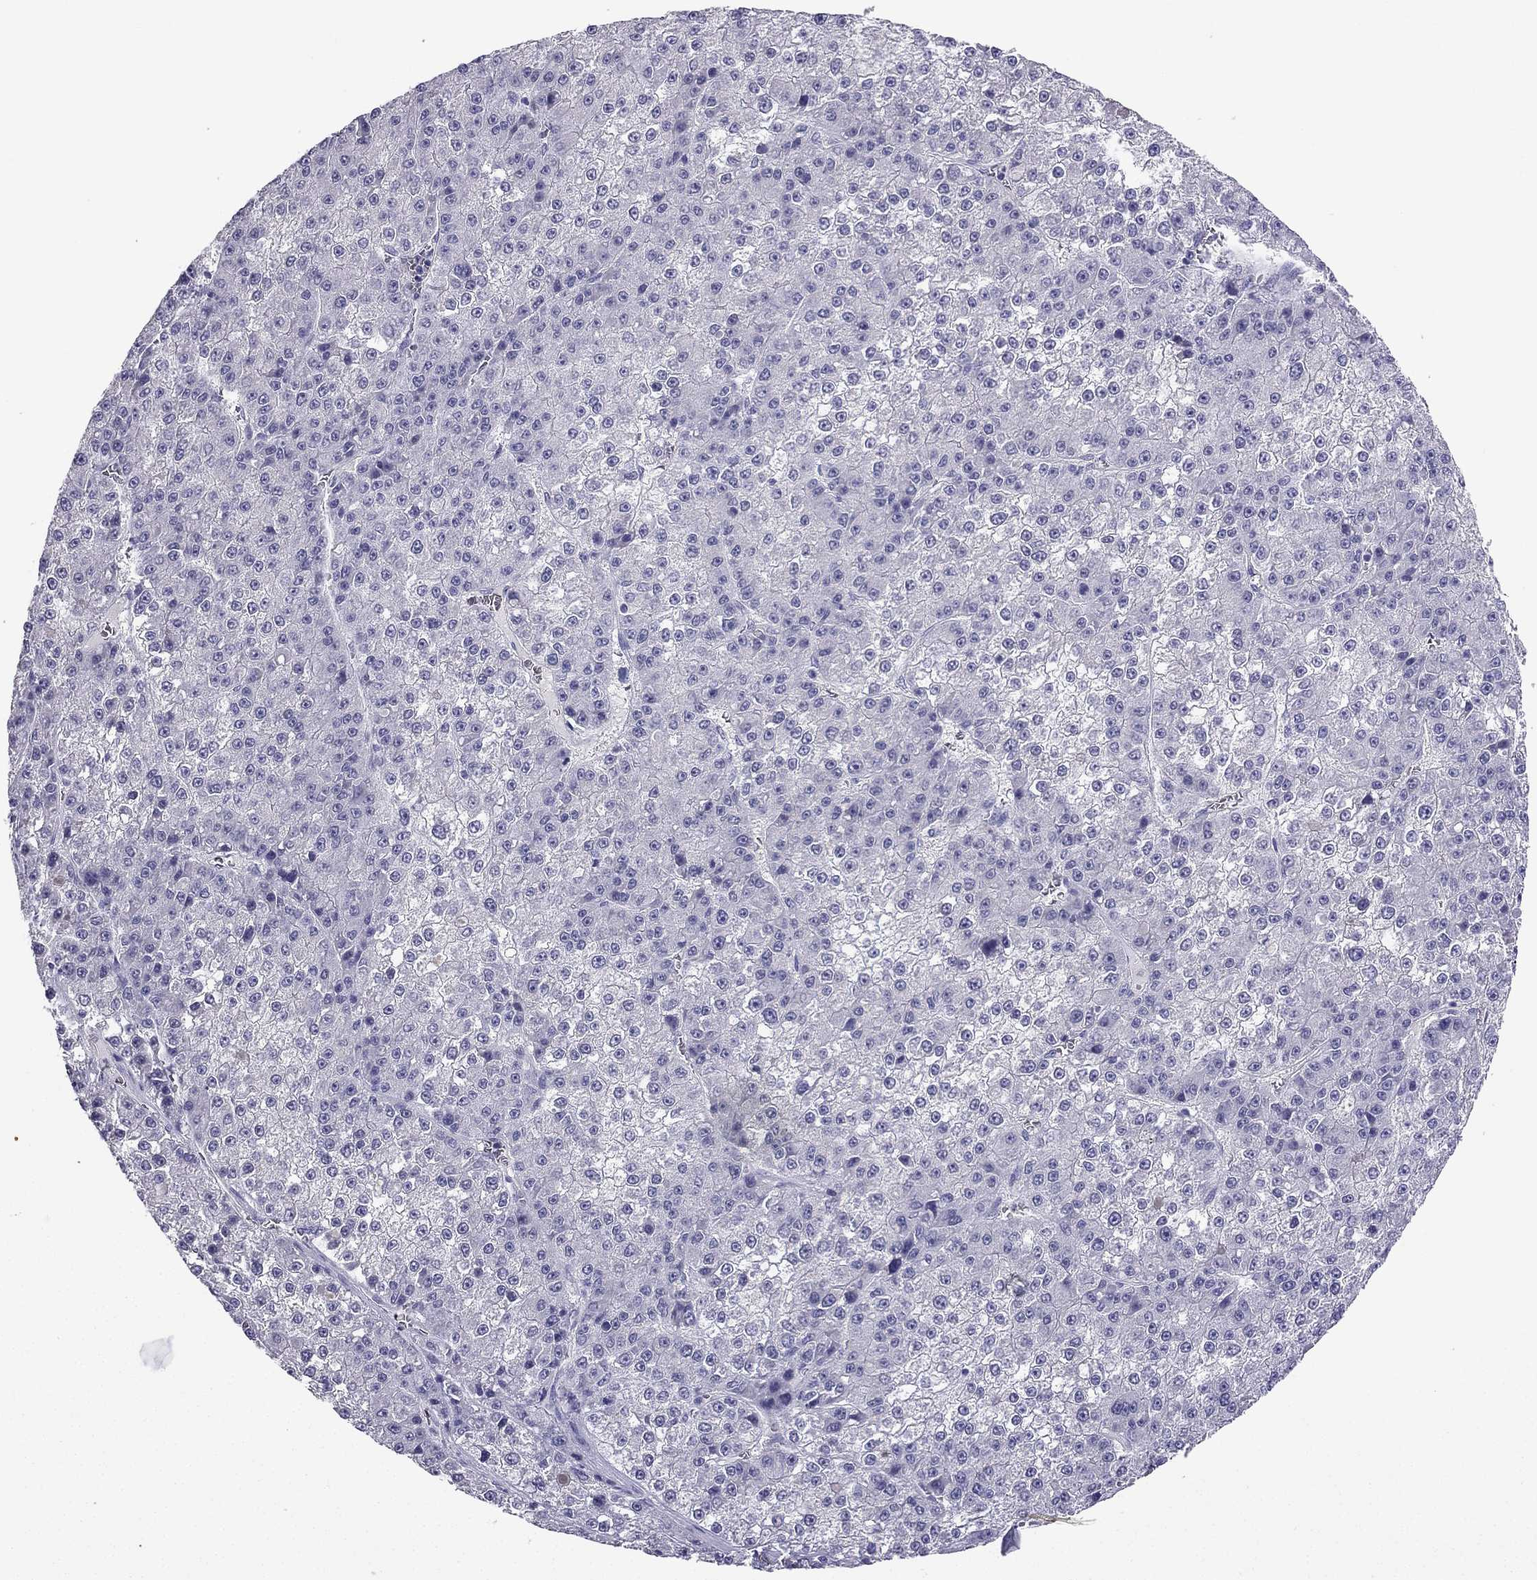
{"staining": {"intensity": "negative", "quantity": "none", "location": "none"}, "tissue": "liver cancer", "cell_type": "Tumor cells", "image_type": "cancer", "snomed": [{"axis": "morphology", "description": "Carcinoma, Hepatocellular, NOS"}, {"axis": "topography", "description": "Liver"}], "caption": "DAB (3,3'-diaminobenzidine) immunohistochemical staining of hepatocellular carcinoma (liver) displays no significant positivity in tumor cells.", "gene": "NPTX1", "patient": {"sex": "female", "age": 73}}